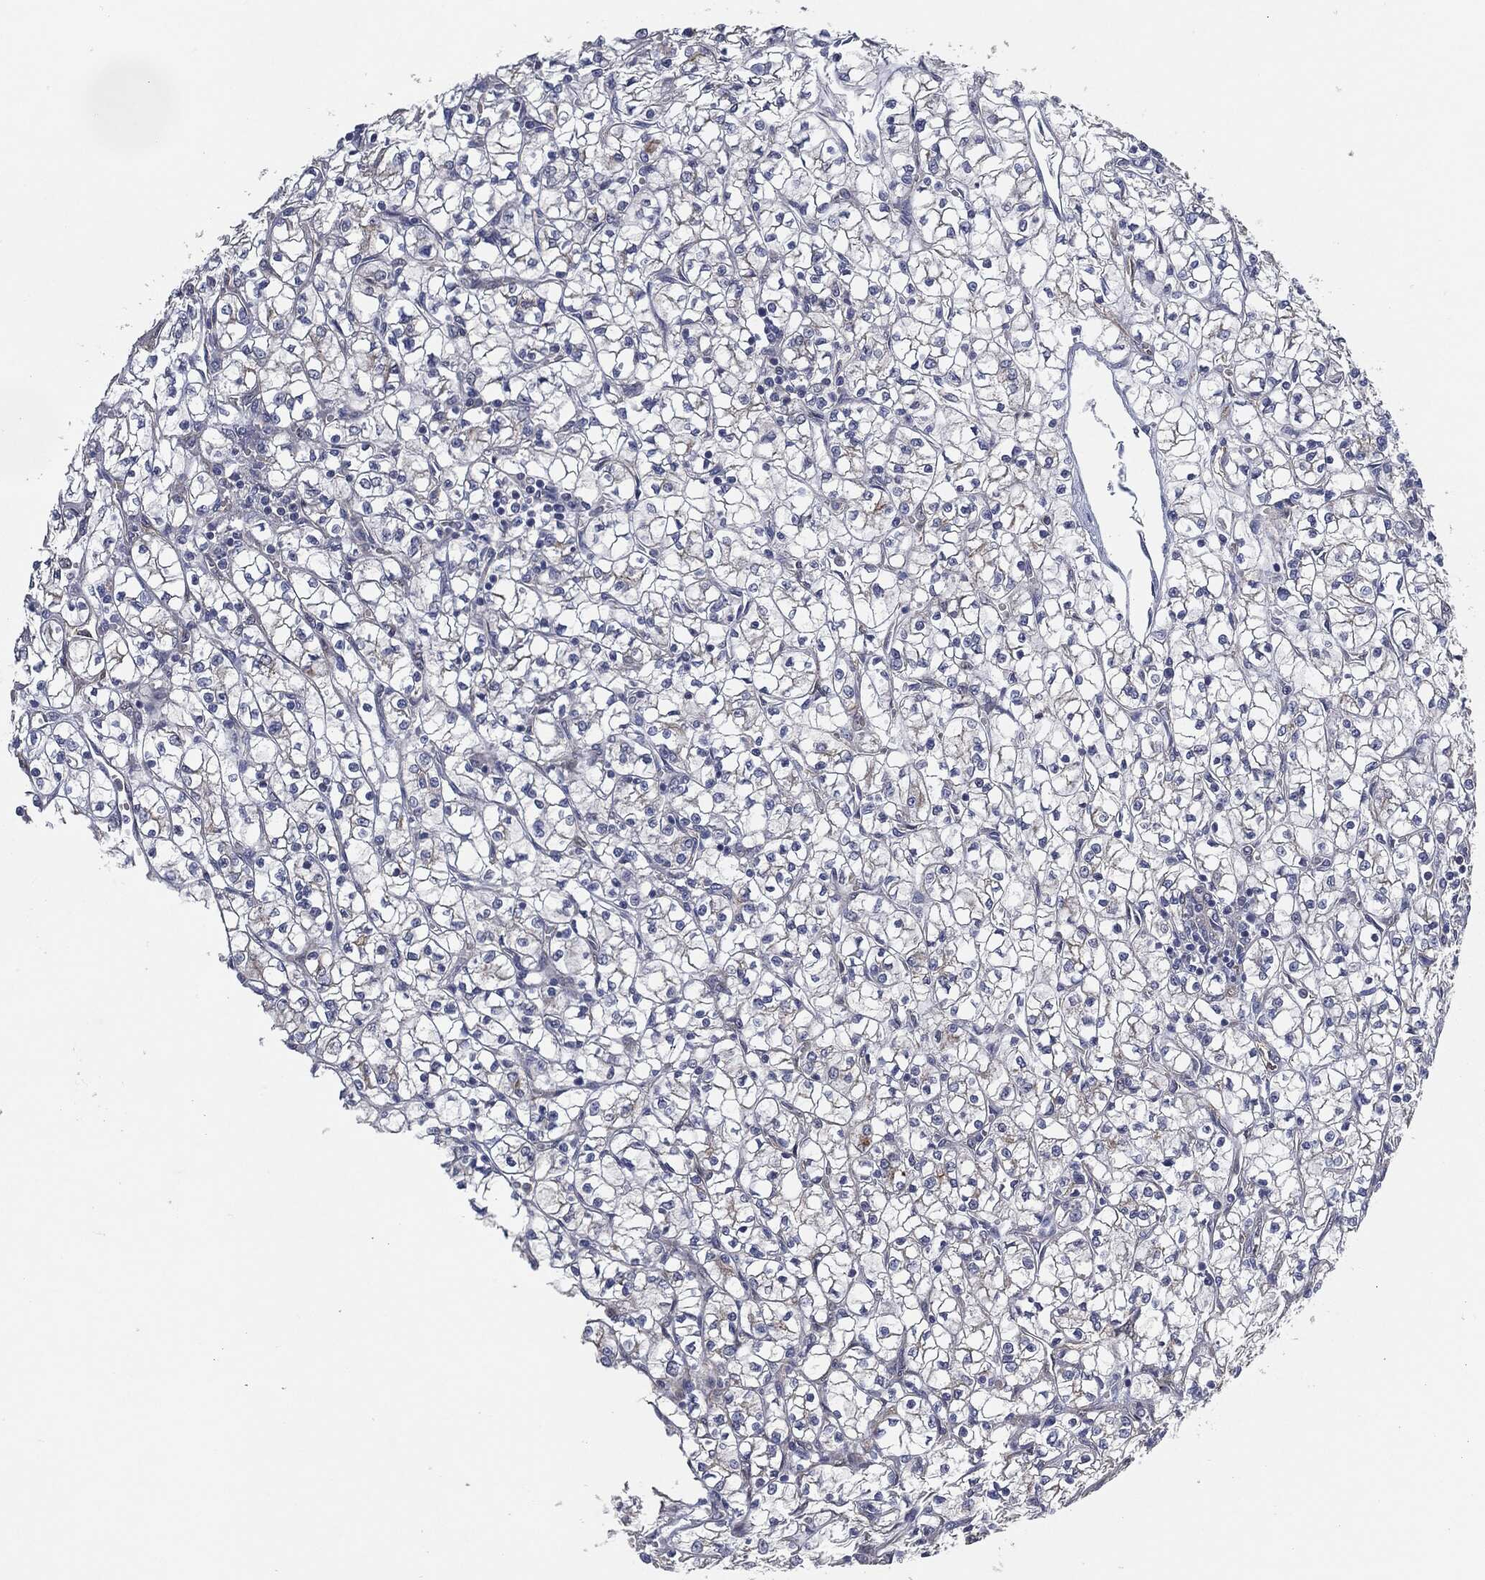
{"staining": {"intensity": "negative", "quantity": "none", "location": "none"}, "tissue": "renal cancer", "cell_type": "Tumor cells", "image_type": "cancer", "snomed": [{"axis": "morphology", "description": "Adenocarcinoma, NOS"}, {"axis": "topography", "description": "Kidney"}], "caption": "DAB immunohistochemical staining of human renal cancer (adenocarcinoma) reveals no significant staining in tumor cells. (DAB immunohistochemistry with hematoxylin counter stain).", "gene": "SVIL", "patient": {"sex": "female", "age": 64}}